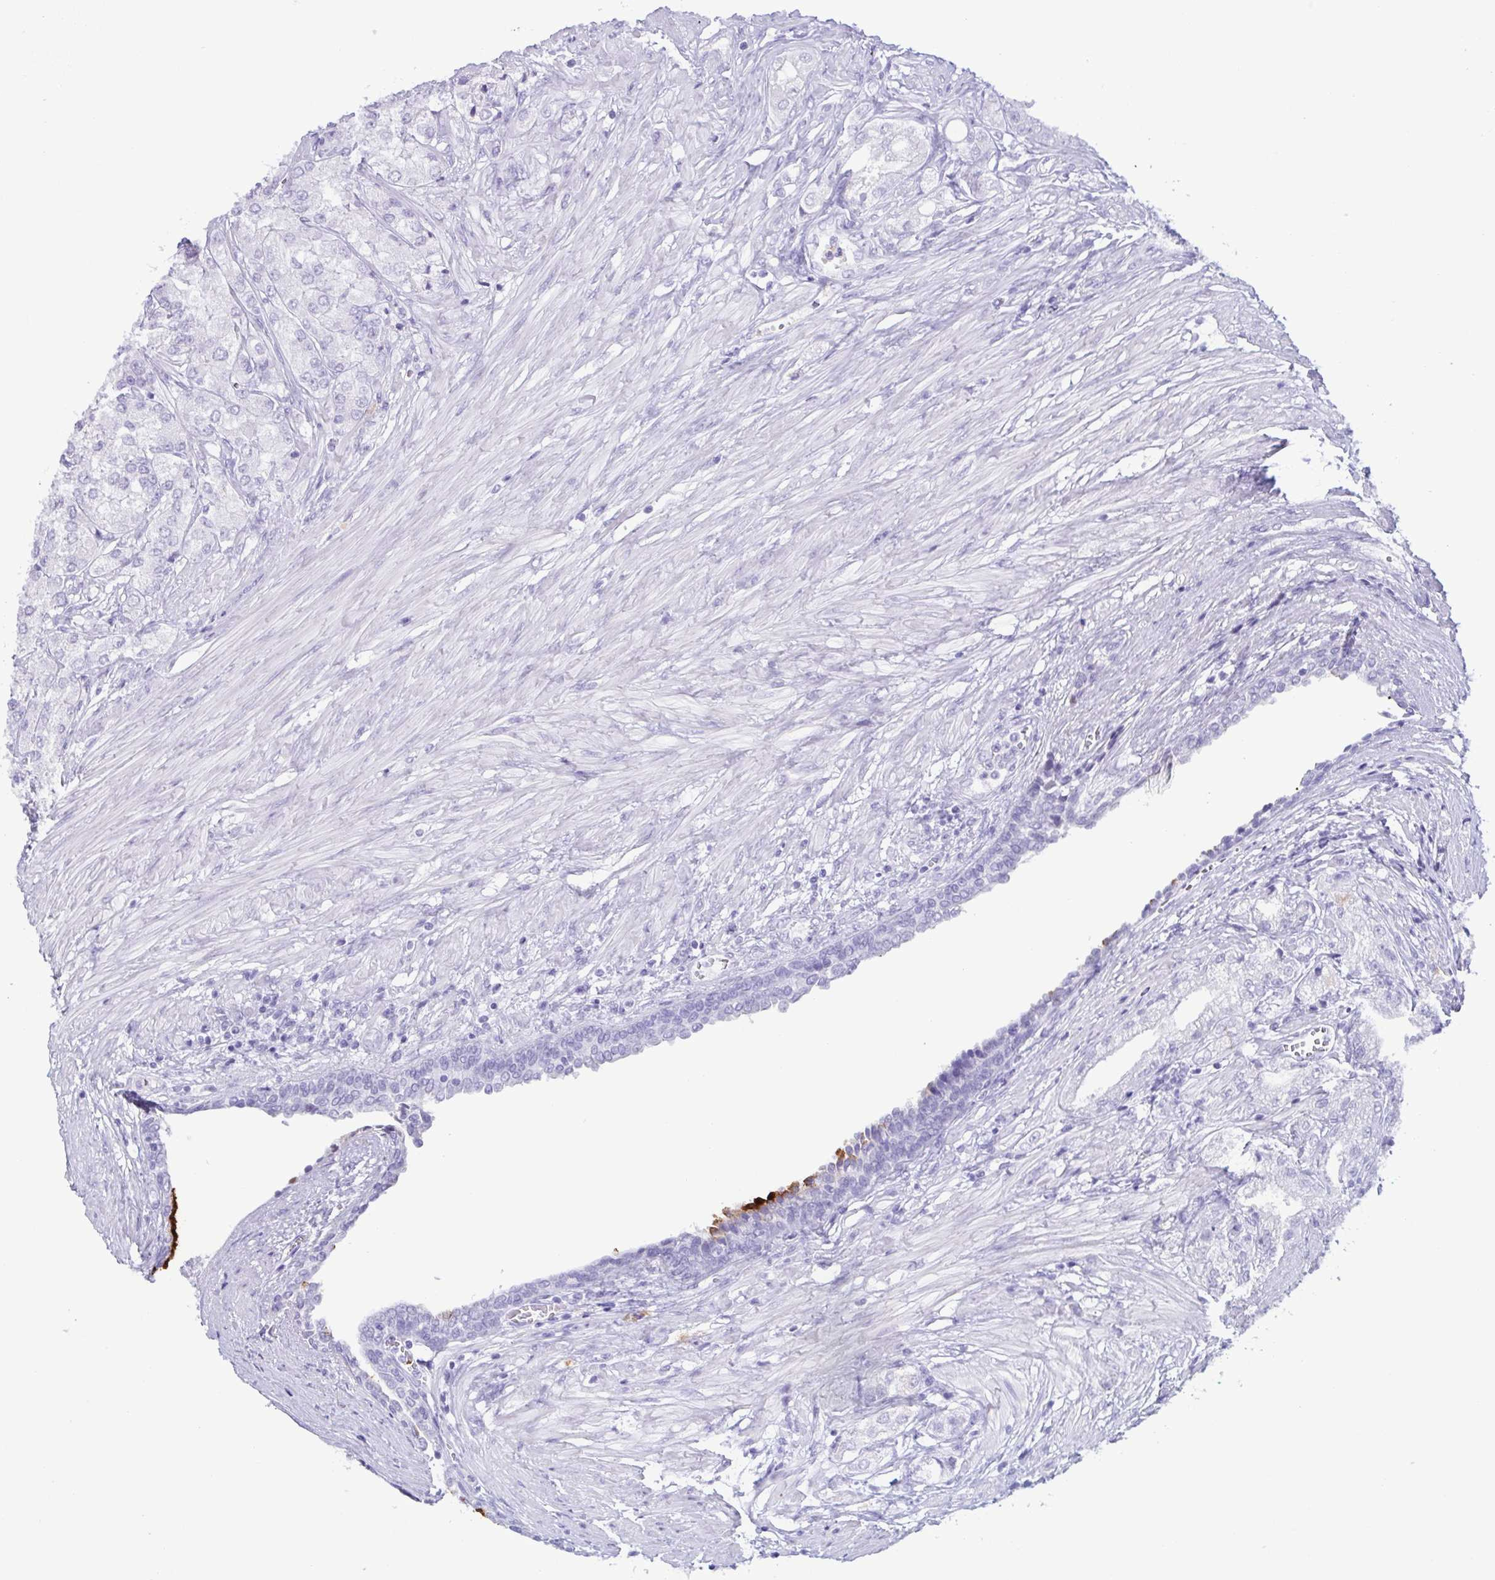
{"staining": {"intensity": "negative", "quantity": "none", "location": "none"}, "tissue": "prostate cancer", "cell_type": "Tumor cells", "image_type": "cancer", "snomed": [{"axis": "morphology", "description": "Adenocarcinoma, High grade"}, {"axis": "topography", "description": "Prostate"}], "caption": "Immunohistochemical staining of human high-grade adenocarcinoma (prostate) displays no significant expression in tumor cells. Nuclei are stained in blue.", "gene": "LTF", "patient": {"sex": "male", "age": 61}}